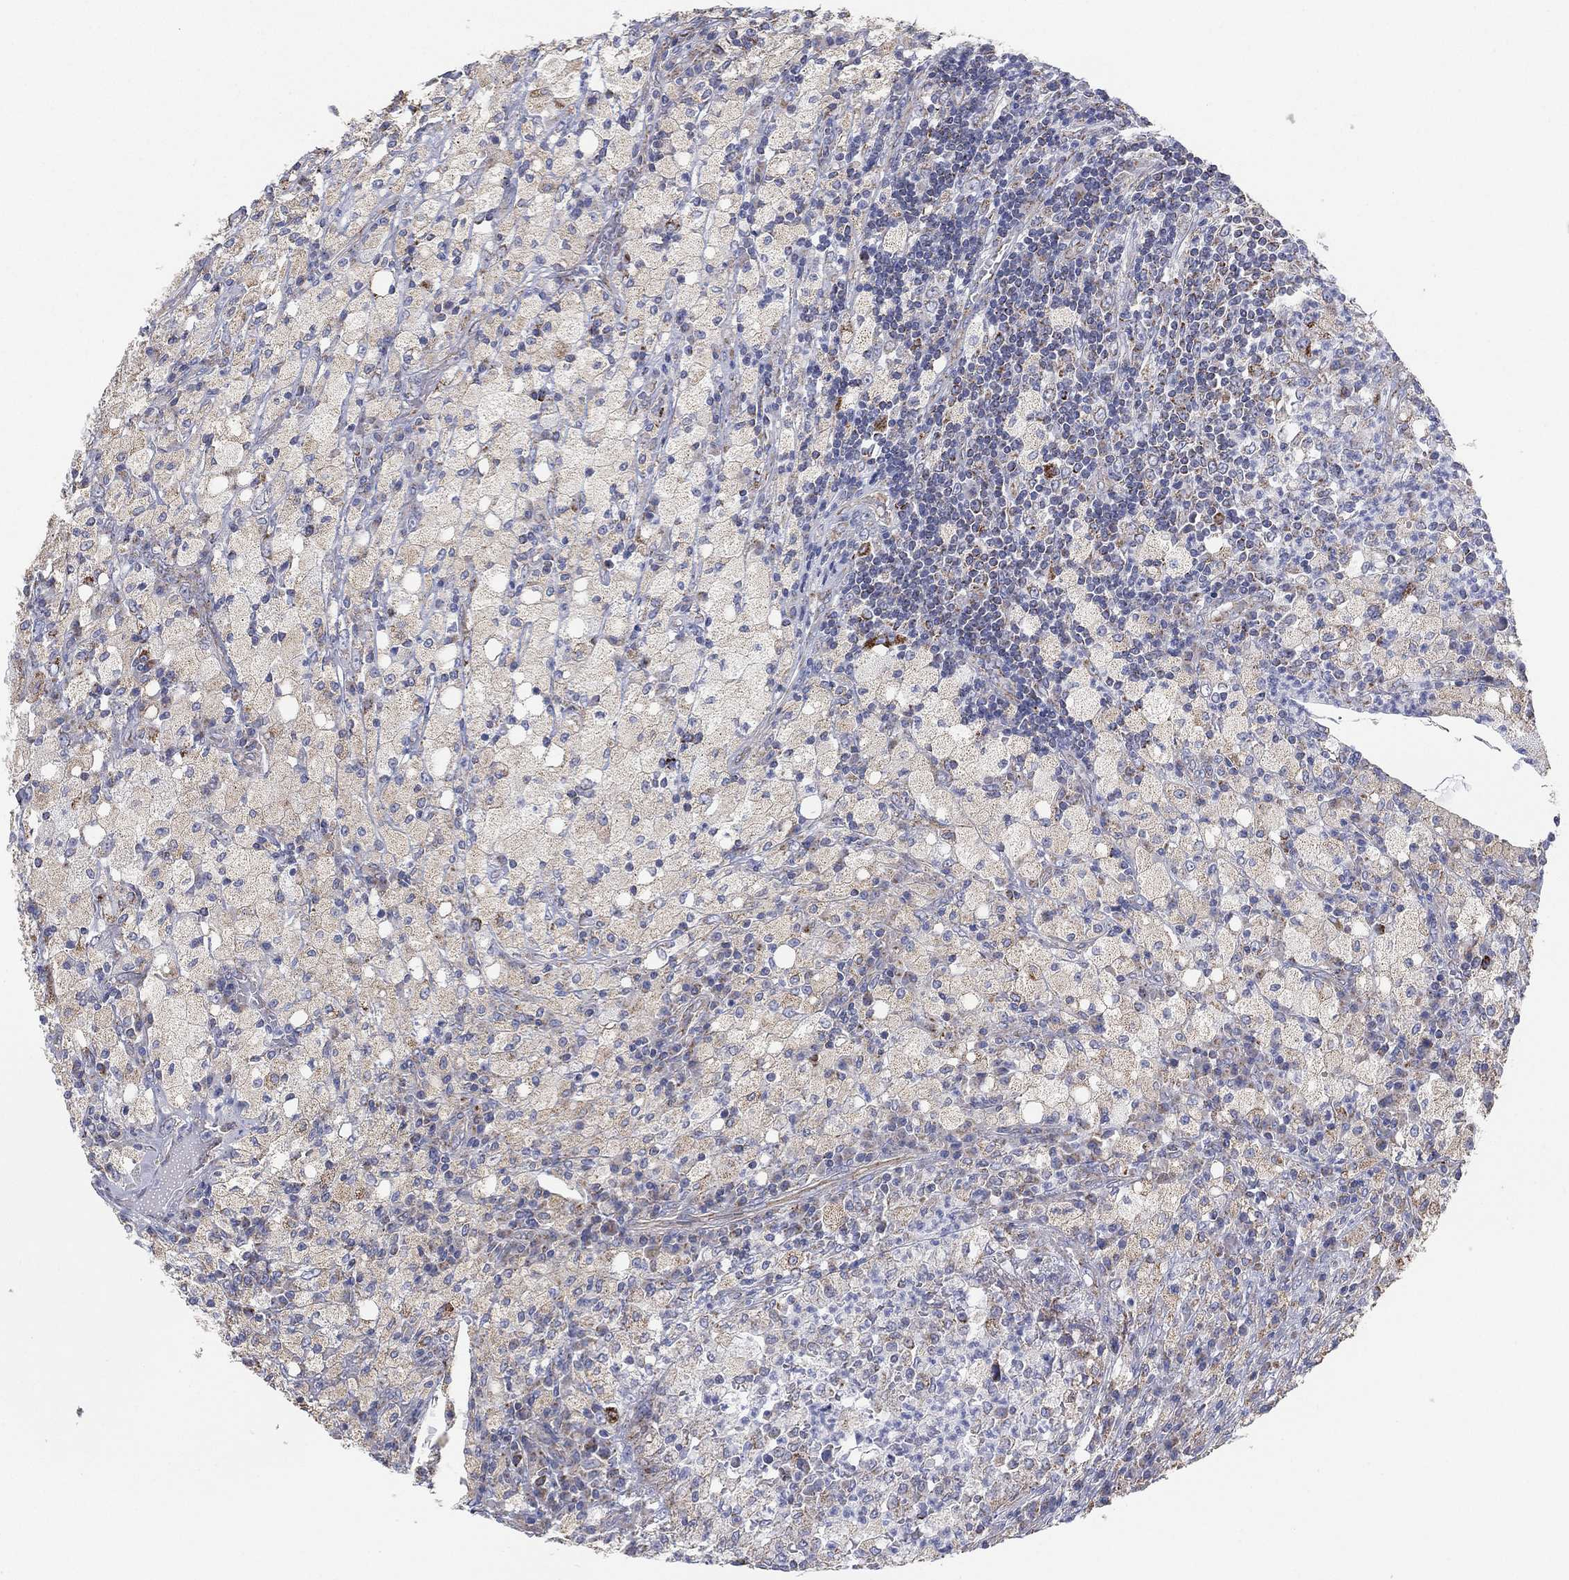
{"staining": {"intensity": "negative", "quantity": "none", "location": "none"}, "tissue": "testis cancer", "cell_type": "Tumor cells", "image_type": "cancer", "snomed": [{"axis": "morphology", "description": "Necrosis, NOS"}, {"axis": "morphology", "description": "Carcinoma, Embryonal, NOS"}, {"axis": "topography", "description": "Testis"}], "caption": "There is no significant expression in tumor cells of testis cancer (embryonal carcinoma).", "gene": "INA", "patient": {"sex": "male", "age": 19}}